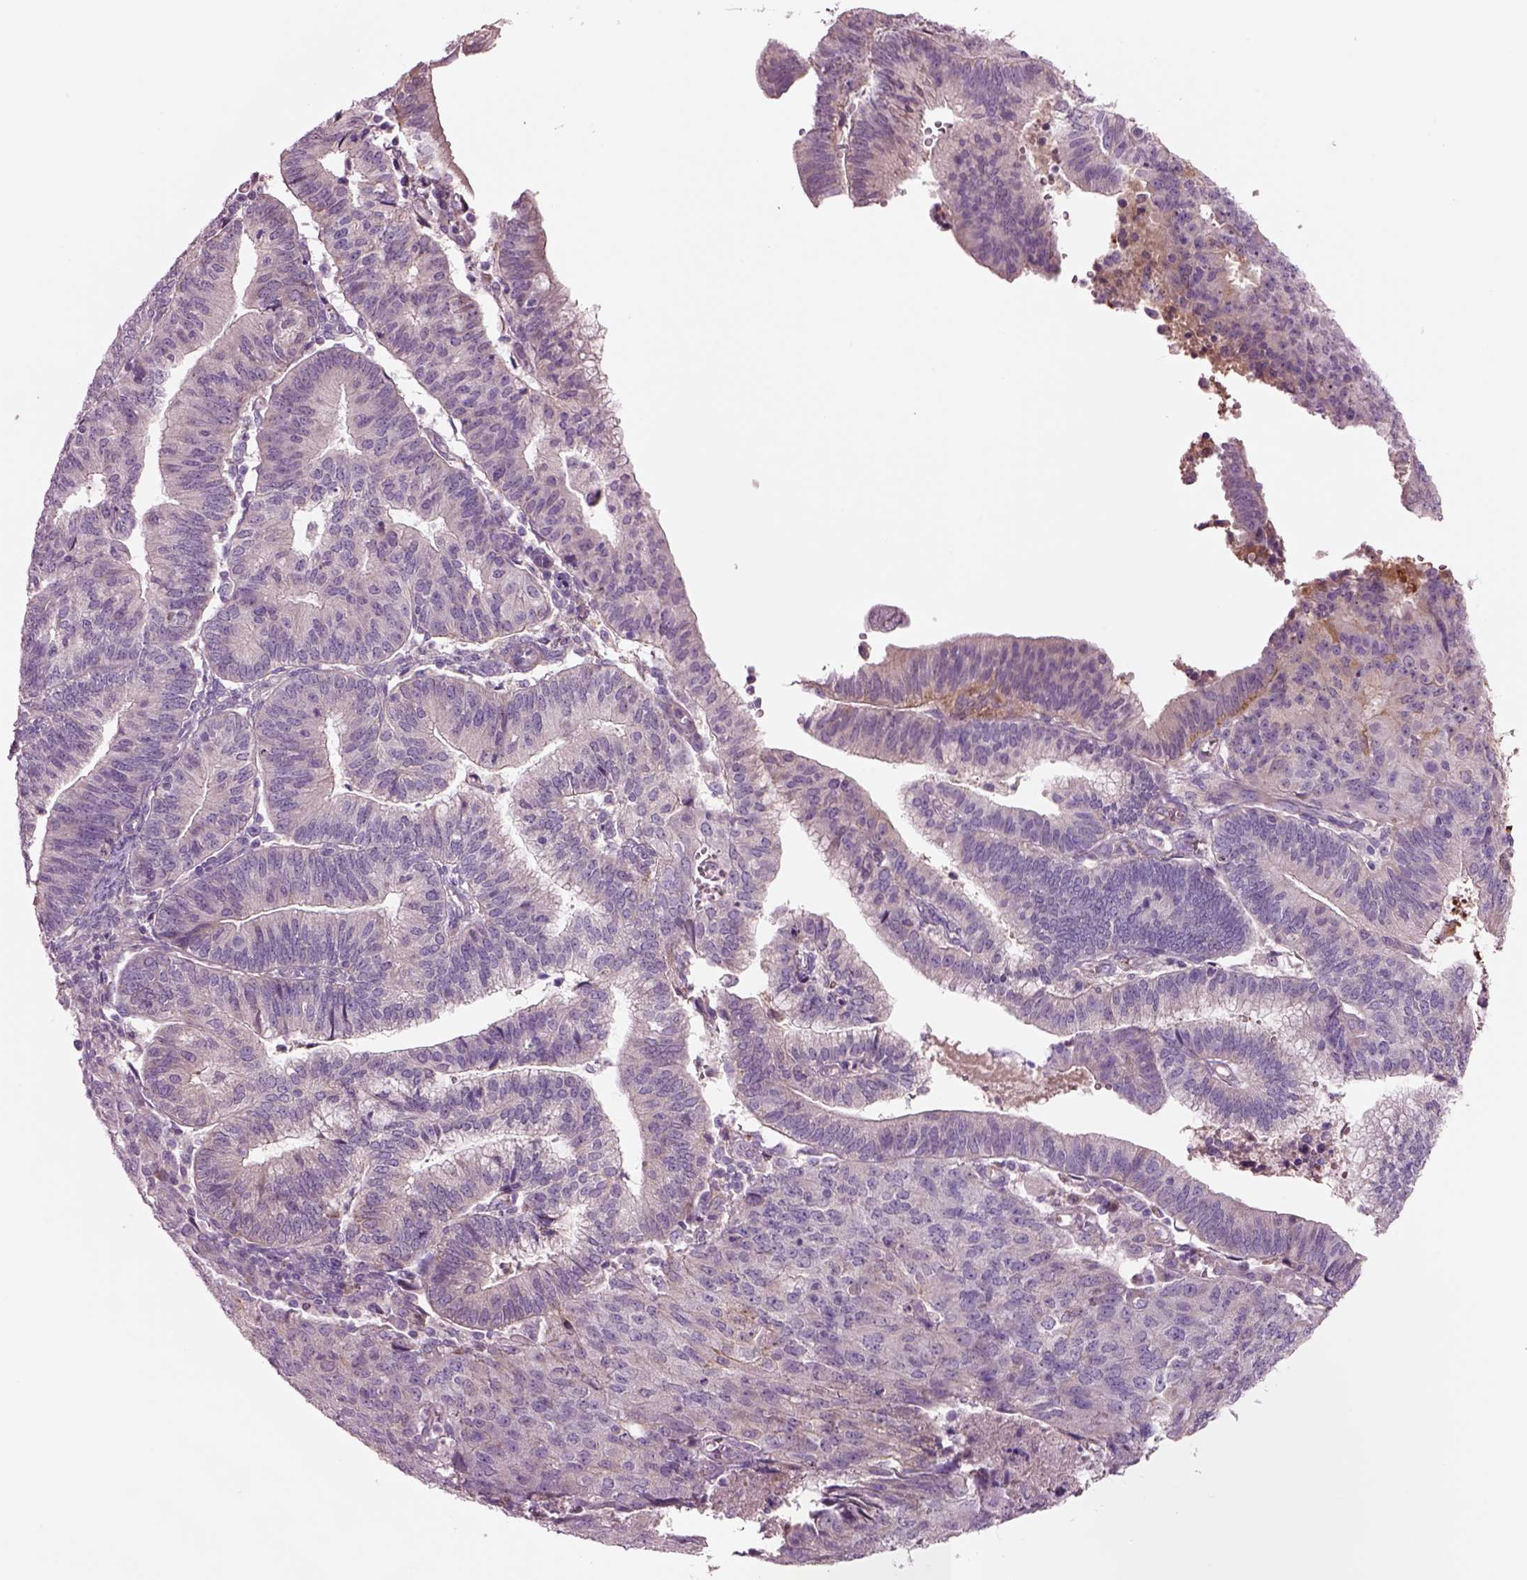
{"staining": {"intensity": "negative", "quantity": "none", "location": "none"}, "tissue": "endometrial cancer", "cell_type": "Tumor cells", "image_type": "cancer", "snomed": [{"axis": "morphology", "description": "Adenocarcinoma, NOS"}, {"axis": "topography", "description": "Endometrium"}], "caption": "Immunohistochemistry histopathology image of neoplastic tissue: human endometrial cancer stained with DAB reveals no significant protein staining in tumor cells. (DAB (3,3'-diaminobenzidine) immunohistochemistry (IHC), high magnification).", "gene": "PLPP7", "patient": {"sex": "female", "age": 82}}